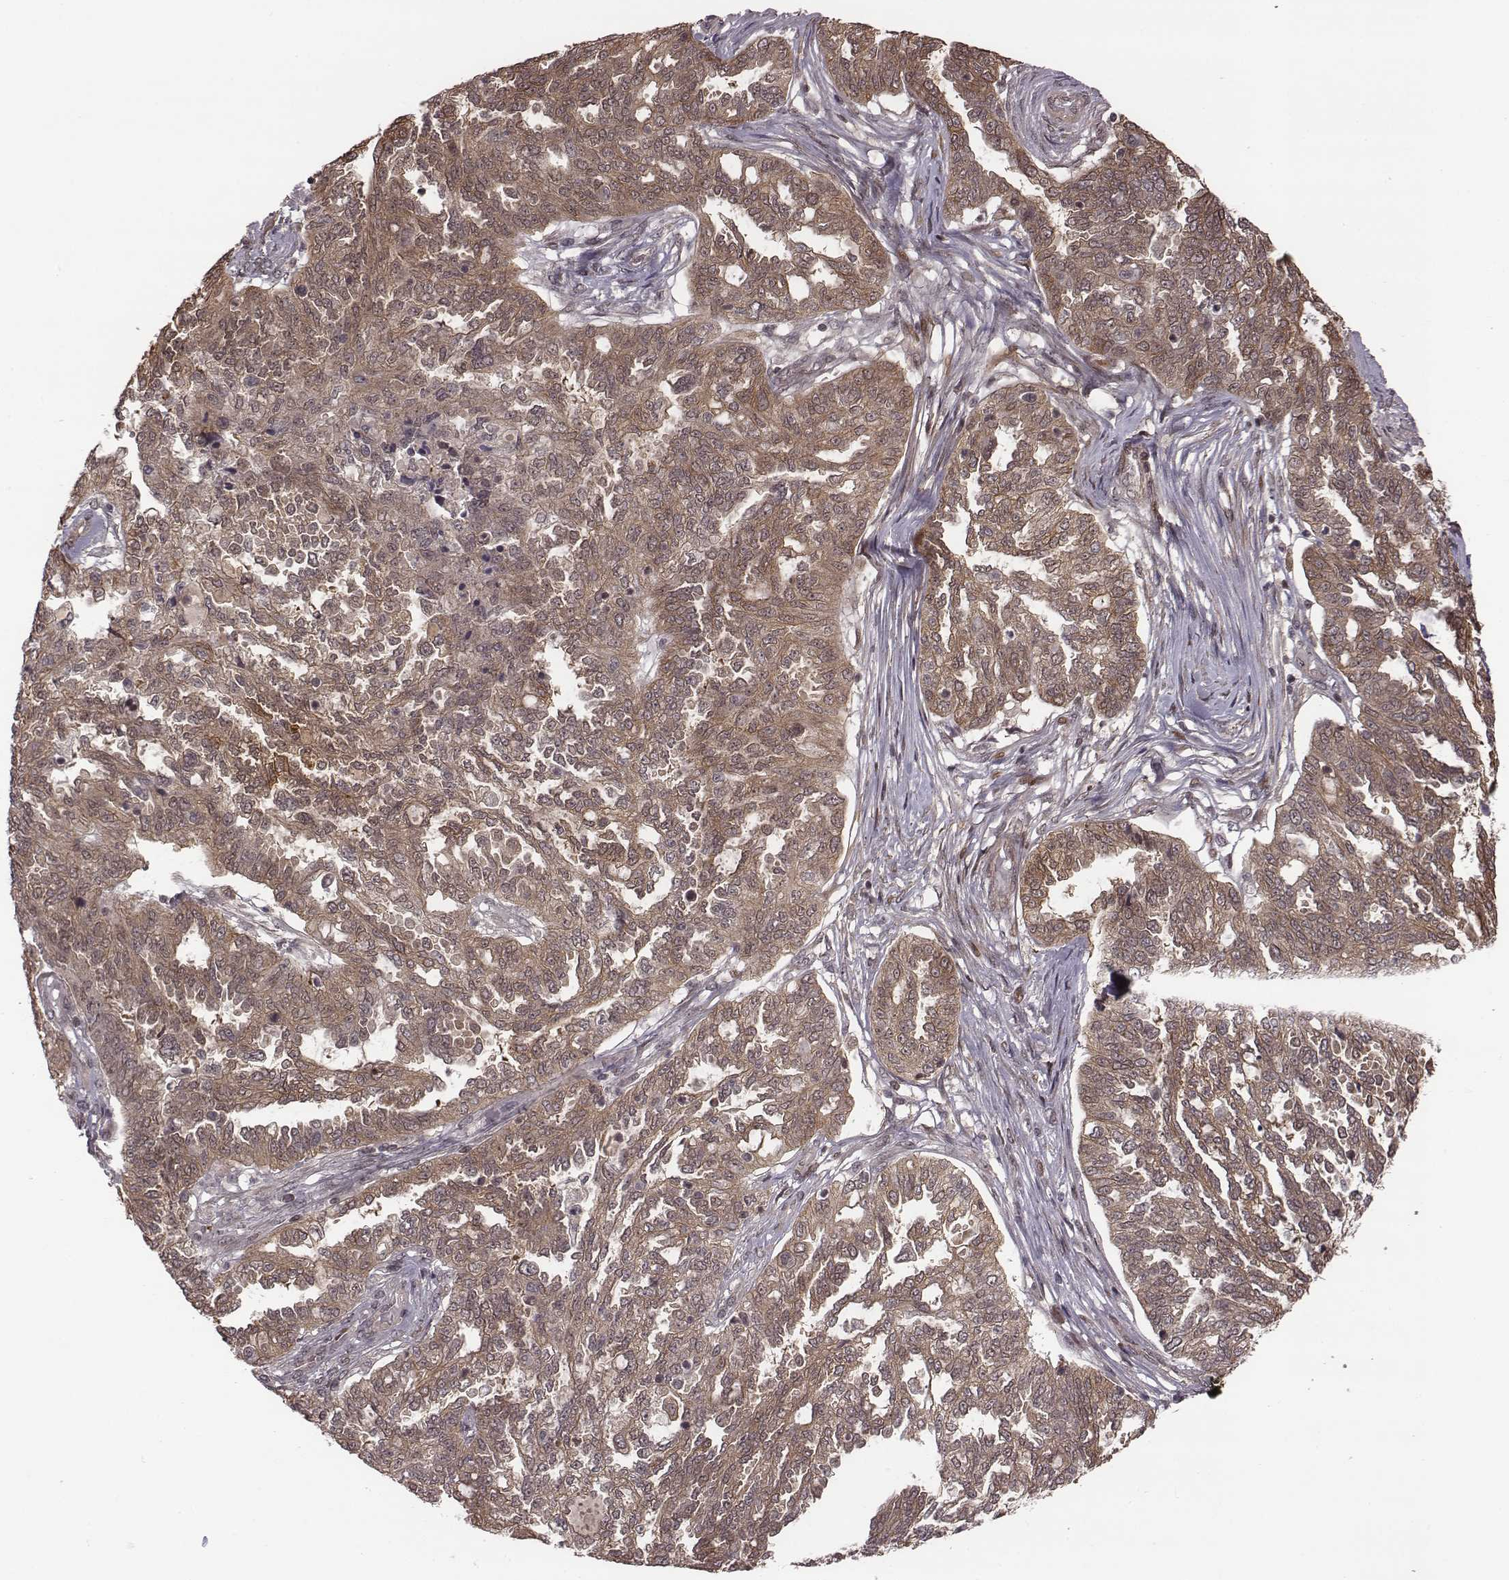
{"staining": {"intensity": "weak", "quantity": ">75%", "location": "cytoplasmic/membranous,nuclear"}, "tissue": "ovarian cancer", "cell_type": "Tumor cells", "image_type": "cancer", "snomed": [{"axis": "morphology", "description": "Cystadenocarcinoma, serous, NOS"}, {"axis": "topography", "description": "Ovary"}], "caption": "Serous cystadenocarcinoma (ovarian) was stained to show a protein in brown. There is low levels of weak cytoplasmic/membranous and nuclear staining in about >75% of tumor cells. The staining was performed using DAB to visualize the protein expression in brown, while the nuclei were stained in blue with hematoxylin (Magnification: 20x).", "gene": "RPL3", "patient": {"sex": "female", "age": 67}}